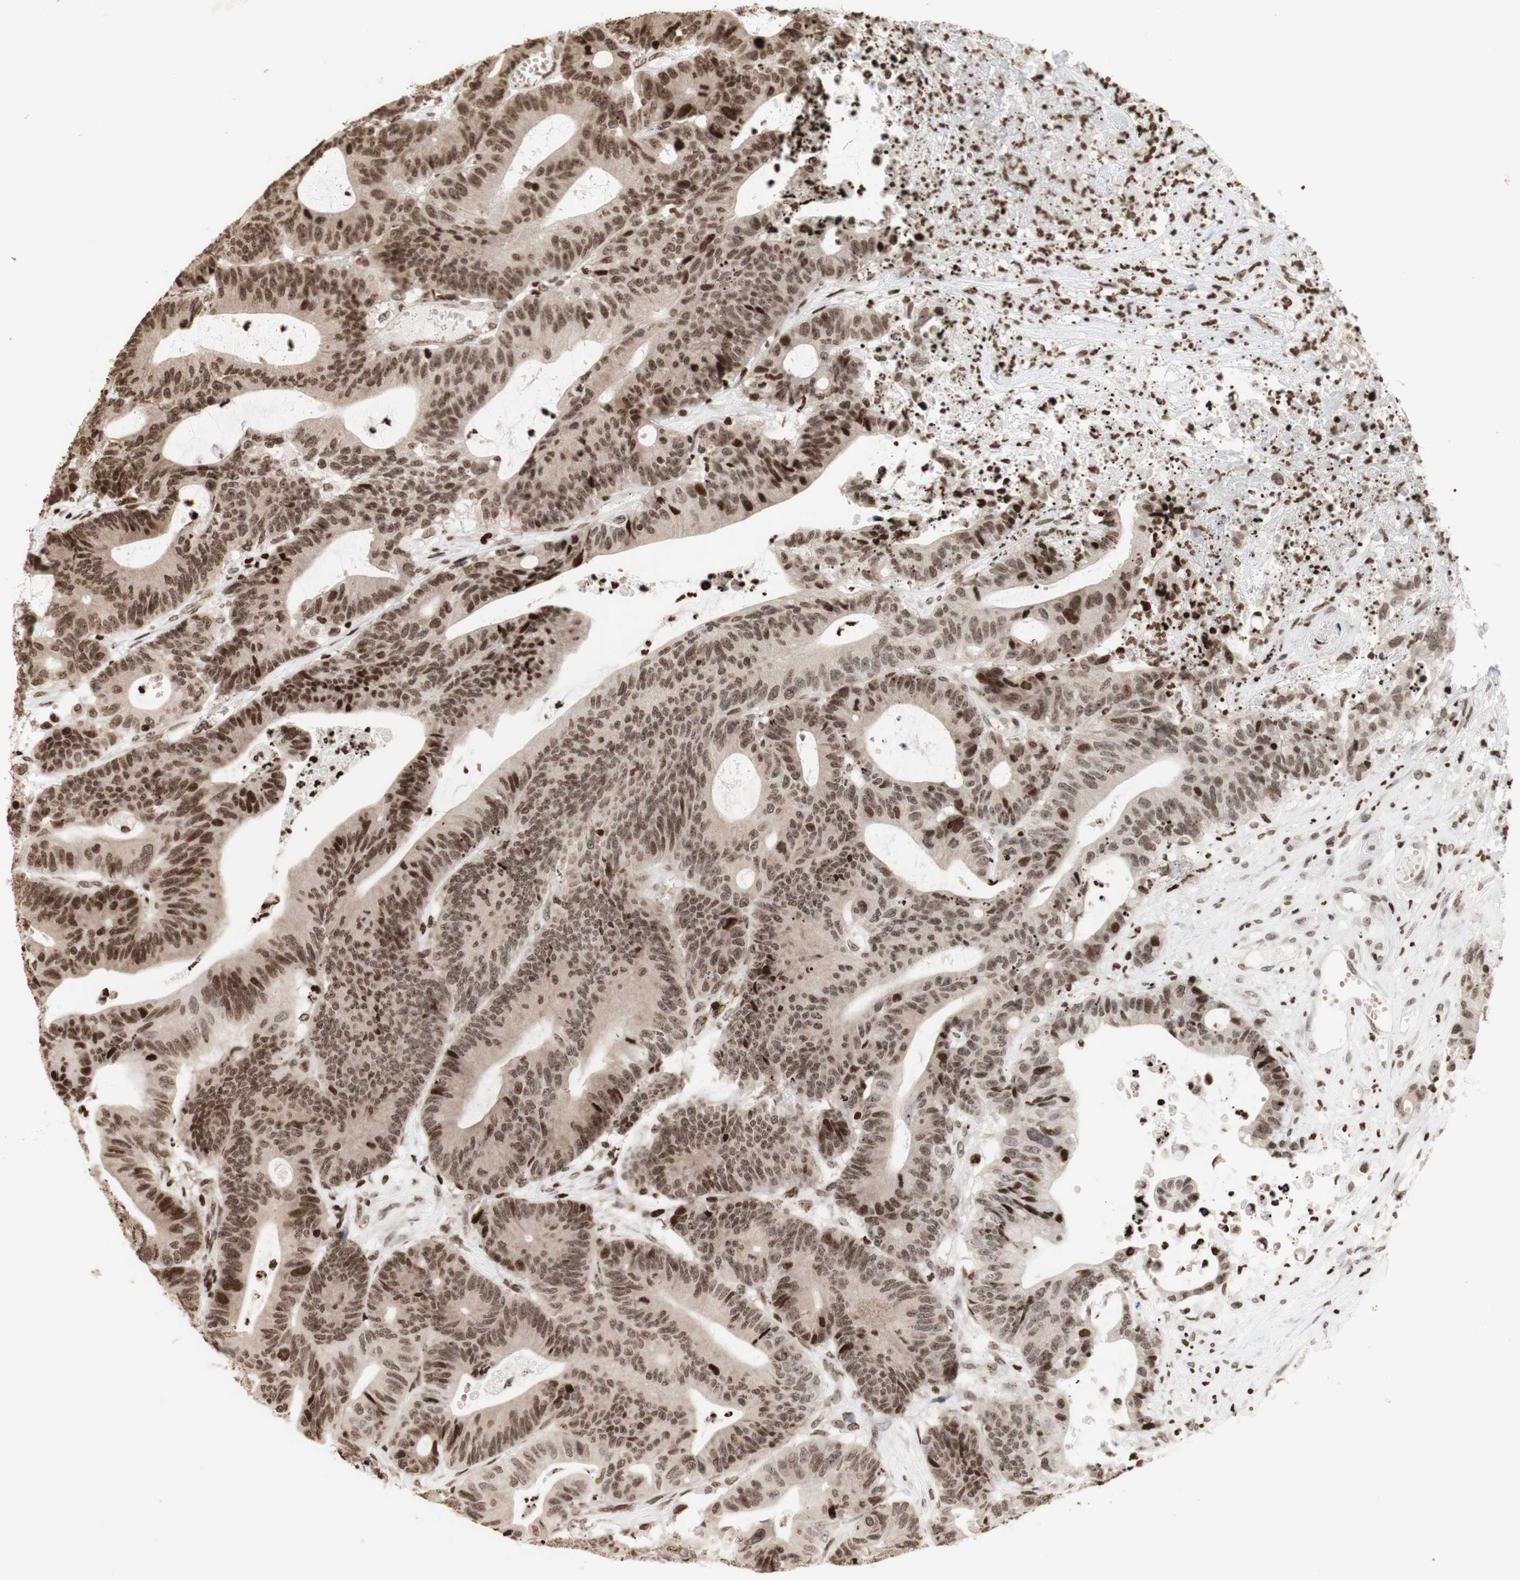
{"staining": {"intensity": "moderate", "quantity": ">75%", "location": "nuclear"}, "tissue": "colorectal cancer", "cell_type": "Tumor cells", "image_type": "cancer", "snomed": [{"axis": "morphology", "description": "Adenocarcinoma, NOS"}, {"axis": "topography", "description": "Colon"}], "caption": "Immunohistochemical staining of human colorectal adenocarcinoma displays moderate nuclear protein expression in approximately >75% of tumor cells.", "gene": "NCAPD2", "patient": {"sex": "female", "age": 84}}